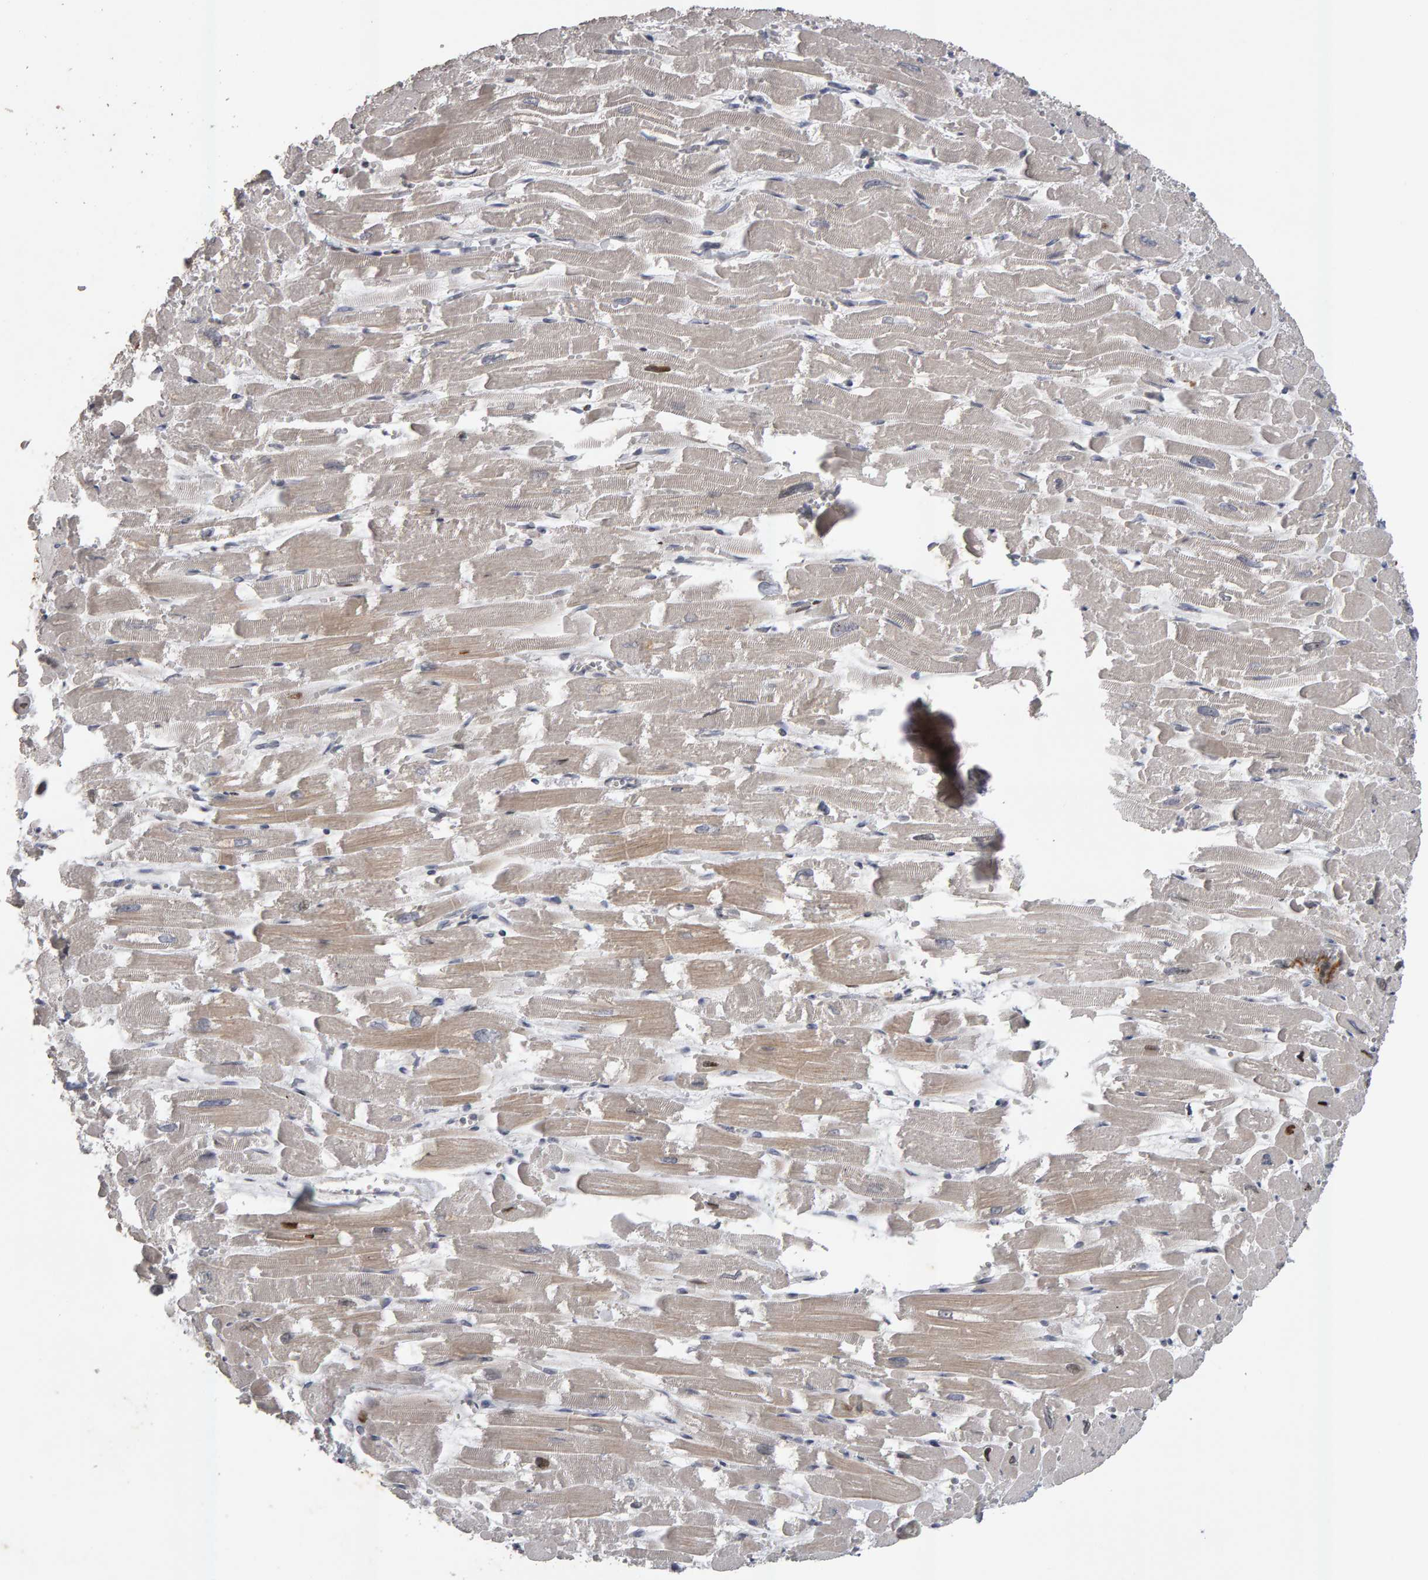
{"staining": {"intensity": "strong", "quantity": "<25%", "location": "nuclear"}, "tissue": "heart muscle", "cell_type": "Cardiomyocytes", "image_type": "normal", "snomed": [{"axis": "morphology", "description": "Normal tissue, NOS"}, {"axis": "topography", "description": "Heart"}], "caption": "Human heart muscle stained with a brown dye reveals strong nuclear positive positivity in approximately <25% of cardiomyocytes.", "gene": "IPO8", "patient": {"sex": "male", "age": 54}}